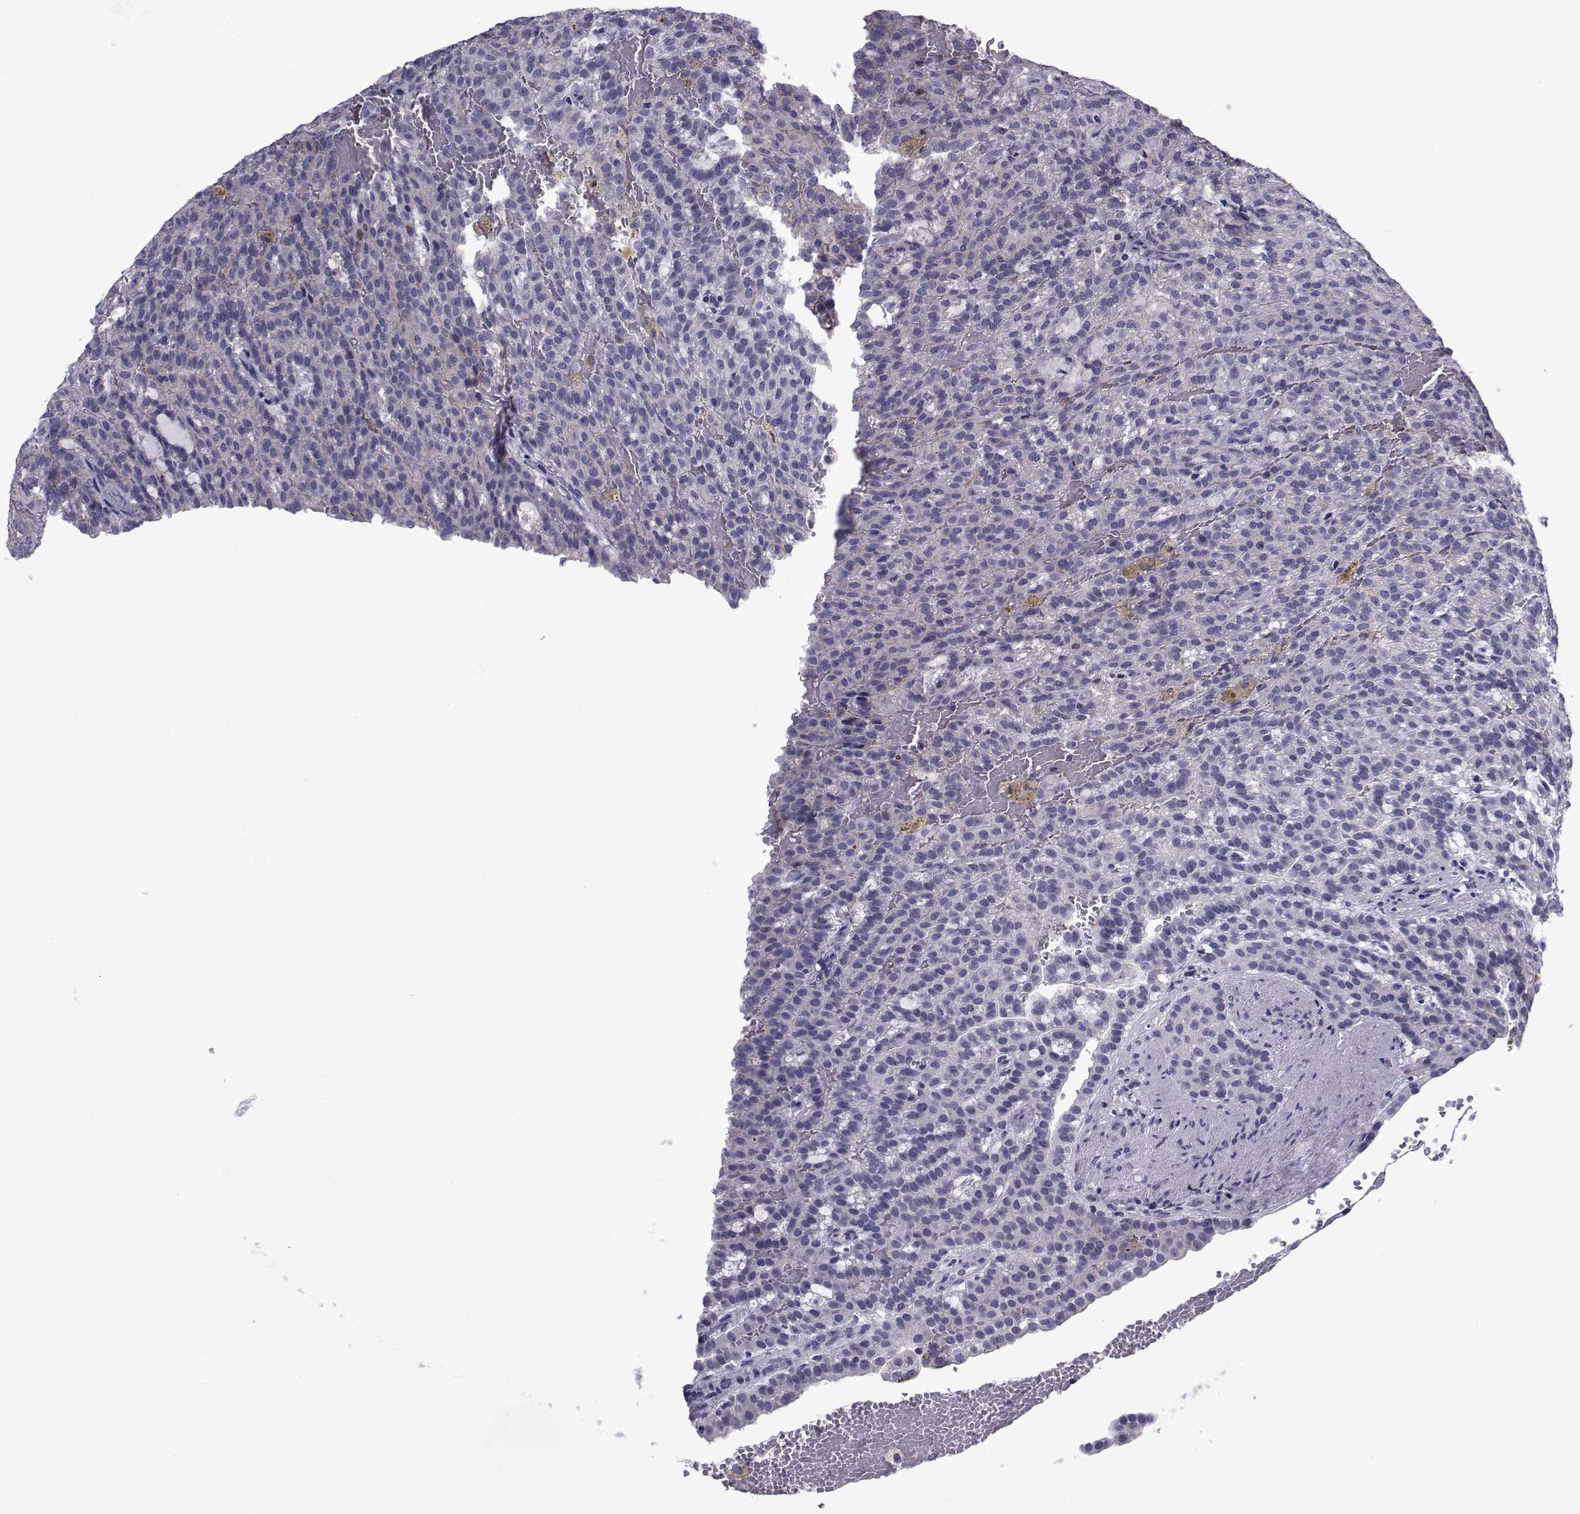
{"staining": {"intensity": "weak", "quantity": "<25%", "location": "cytoplasmic/membranous"}, "tissue": "renal cancer", "cell_type": "Tumor cells", "image_type": "cancer", "snomed": [{"axis": "morphology", "description": "Adenocarcinoma, NOS"}, {"axis": "topography", "description": "Kidney"}], "caption": "This image is of renal adenocarcinoma stained with immunohistochemistry (IHC) to label a protein in brown with the nuclei are counter-stained blue. There is no staining in tumor cells.", "gene": "PDE6H", "patient": {"sex": "male", "age": 63}}